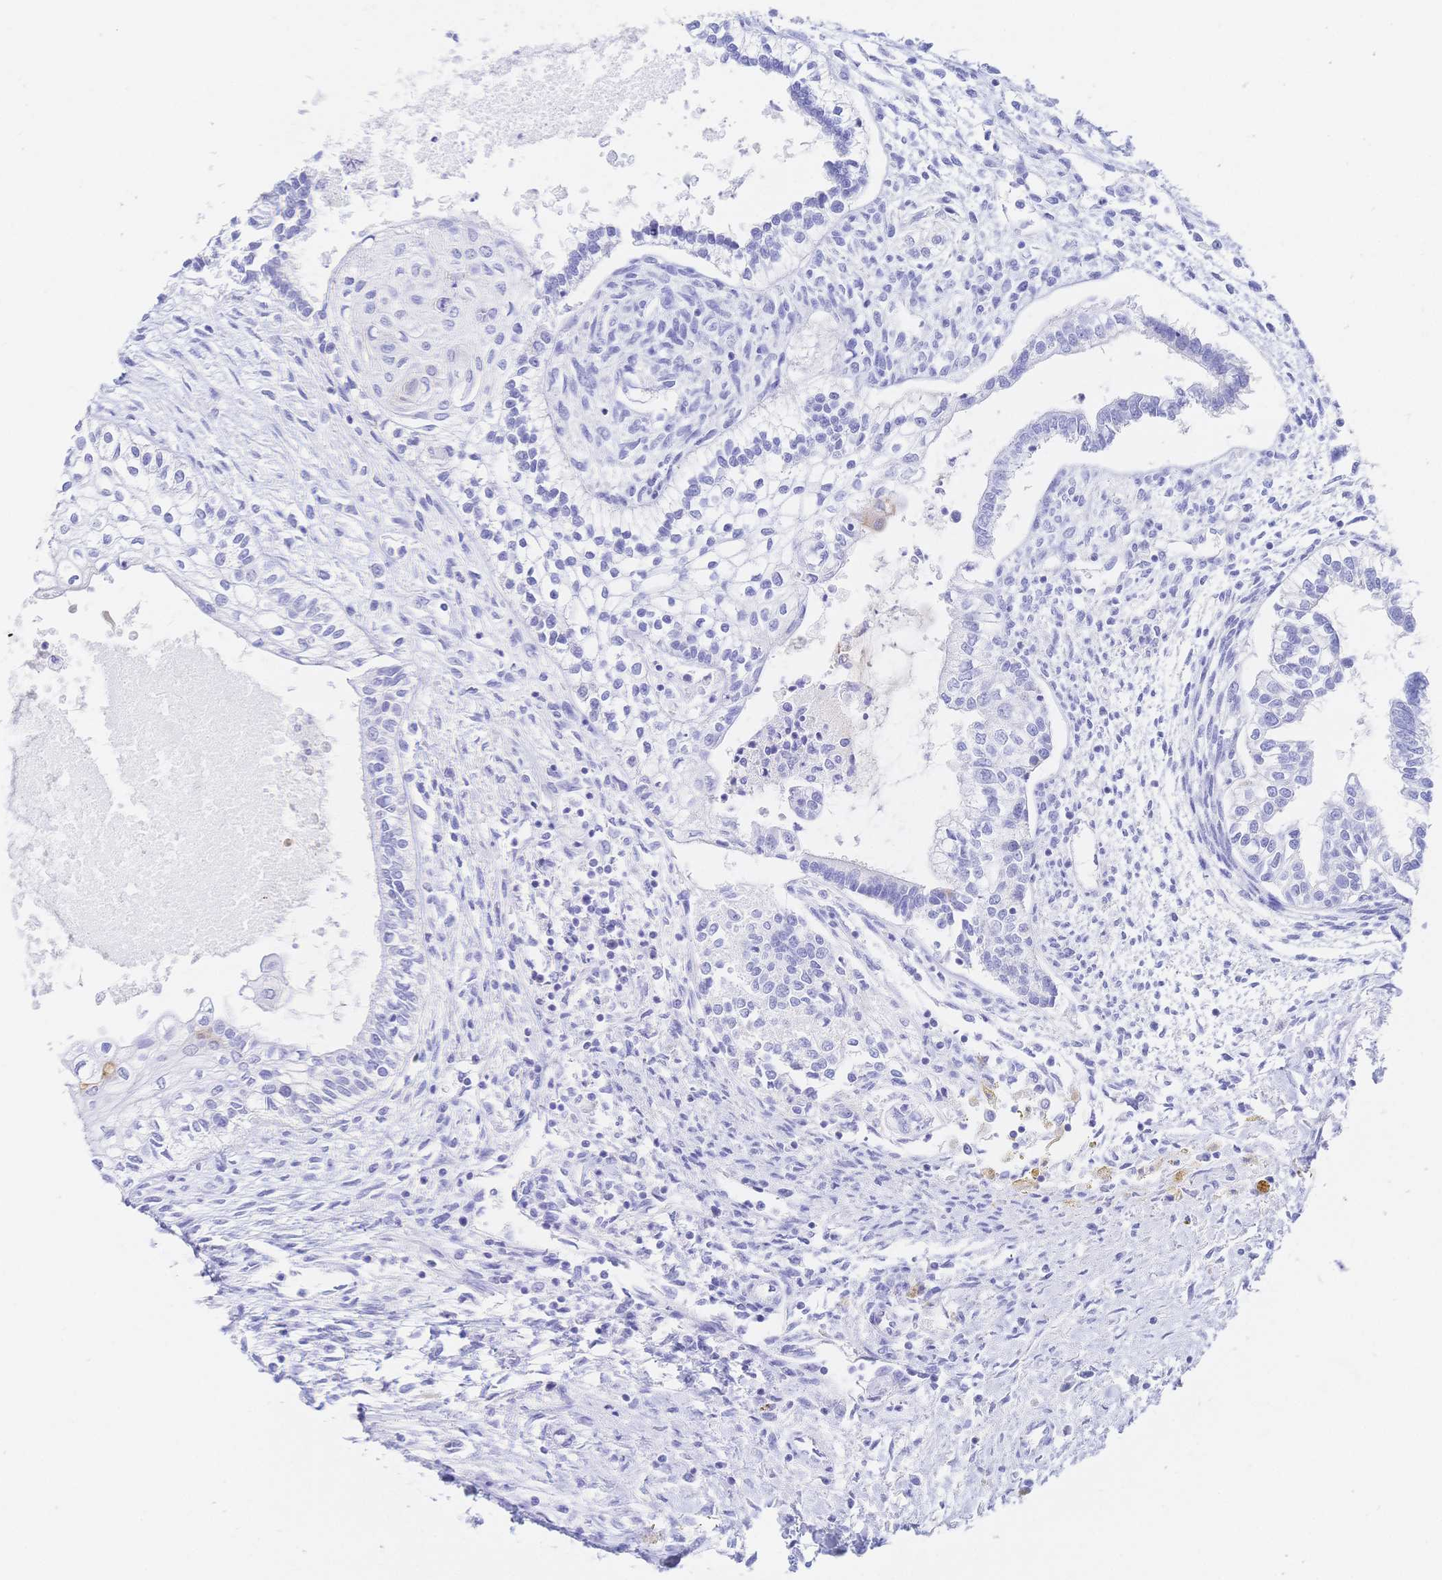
{"staining": {"intensity": "negative", "quantity": "none", "location": "none"}, "tissue": "testis cancer", "cell_type": "Tumor cells", "image_type": "cancer", "snomed": [{"axis": "morphology", "description": "Carcinoma, Embryonal, NOS"}, {"axis": "topography", "description": "Testis"}], "caption": "A histopathology image of human testis cancer is negative for staining in tumor cells.", "gene": "RRM1", "patient": {"sex": "male", "age": 37}}